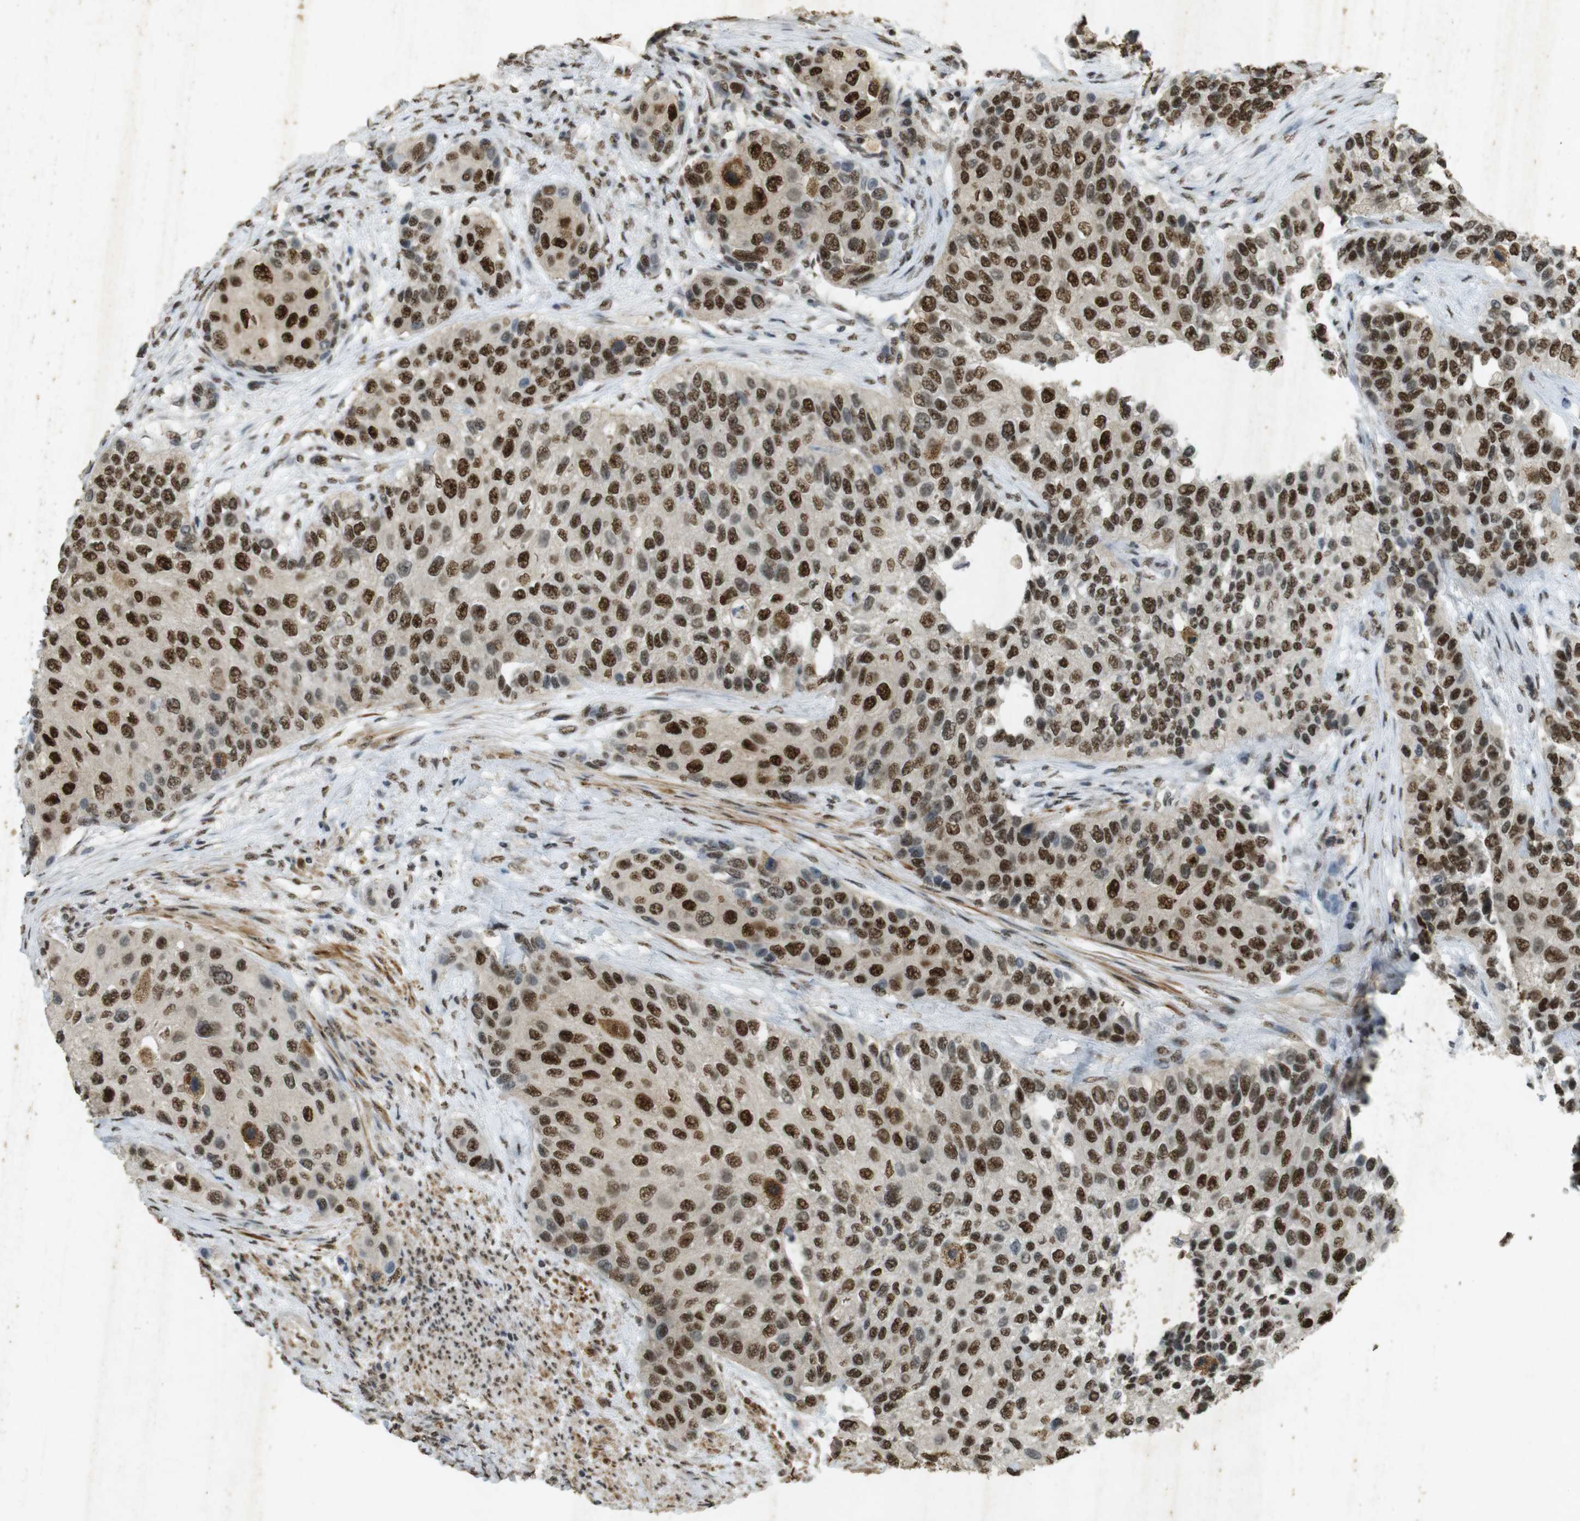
{"staining": {"intensity": "strong", "quantity": ">75%", "location": "nuclear"}, "tissue": "urothelial cancer", "cell_type": "Tumor cells", "image_type": "cancer", "snomed": [{"axis": "morphology", "description": "Urothelial carcinoma, High grade"}, {"axis": "topography", "description": "Urinary bladder"}], "caption": "This micrograph shows immunohistochemistry (IHC) staining of high-grade urothelial carcinoma, with high strong nuclear expression in about >75% of tumor cells.", "gene": "GATA4", "patient": {"sex": "female", "age": 56}}